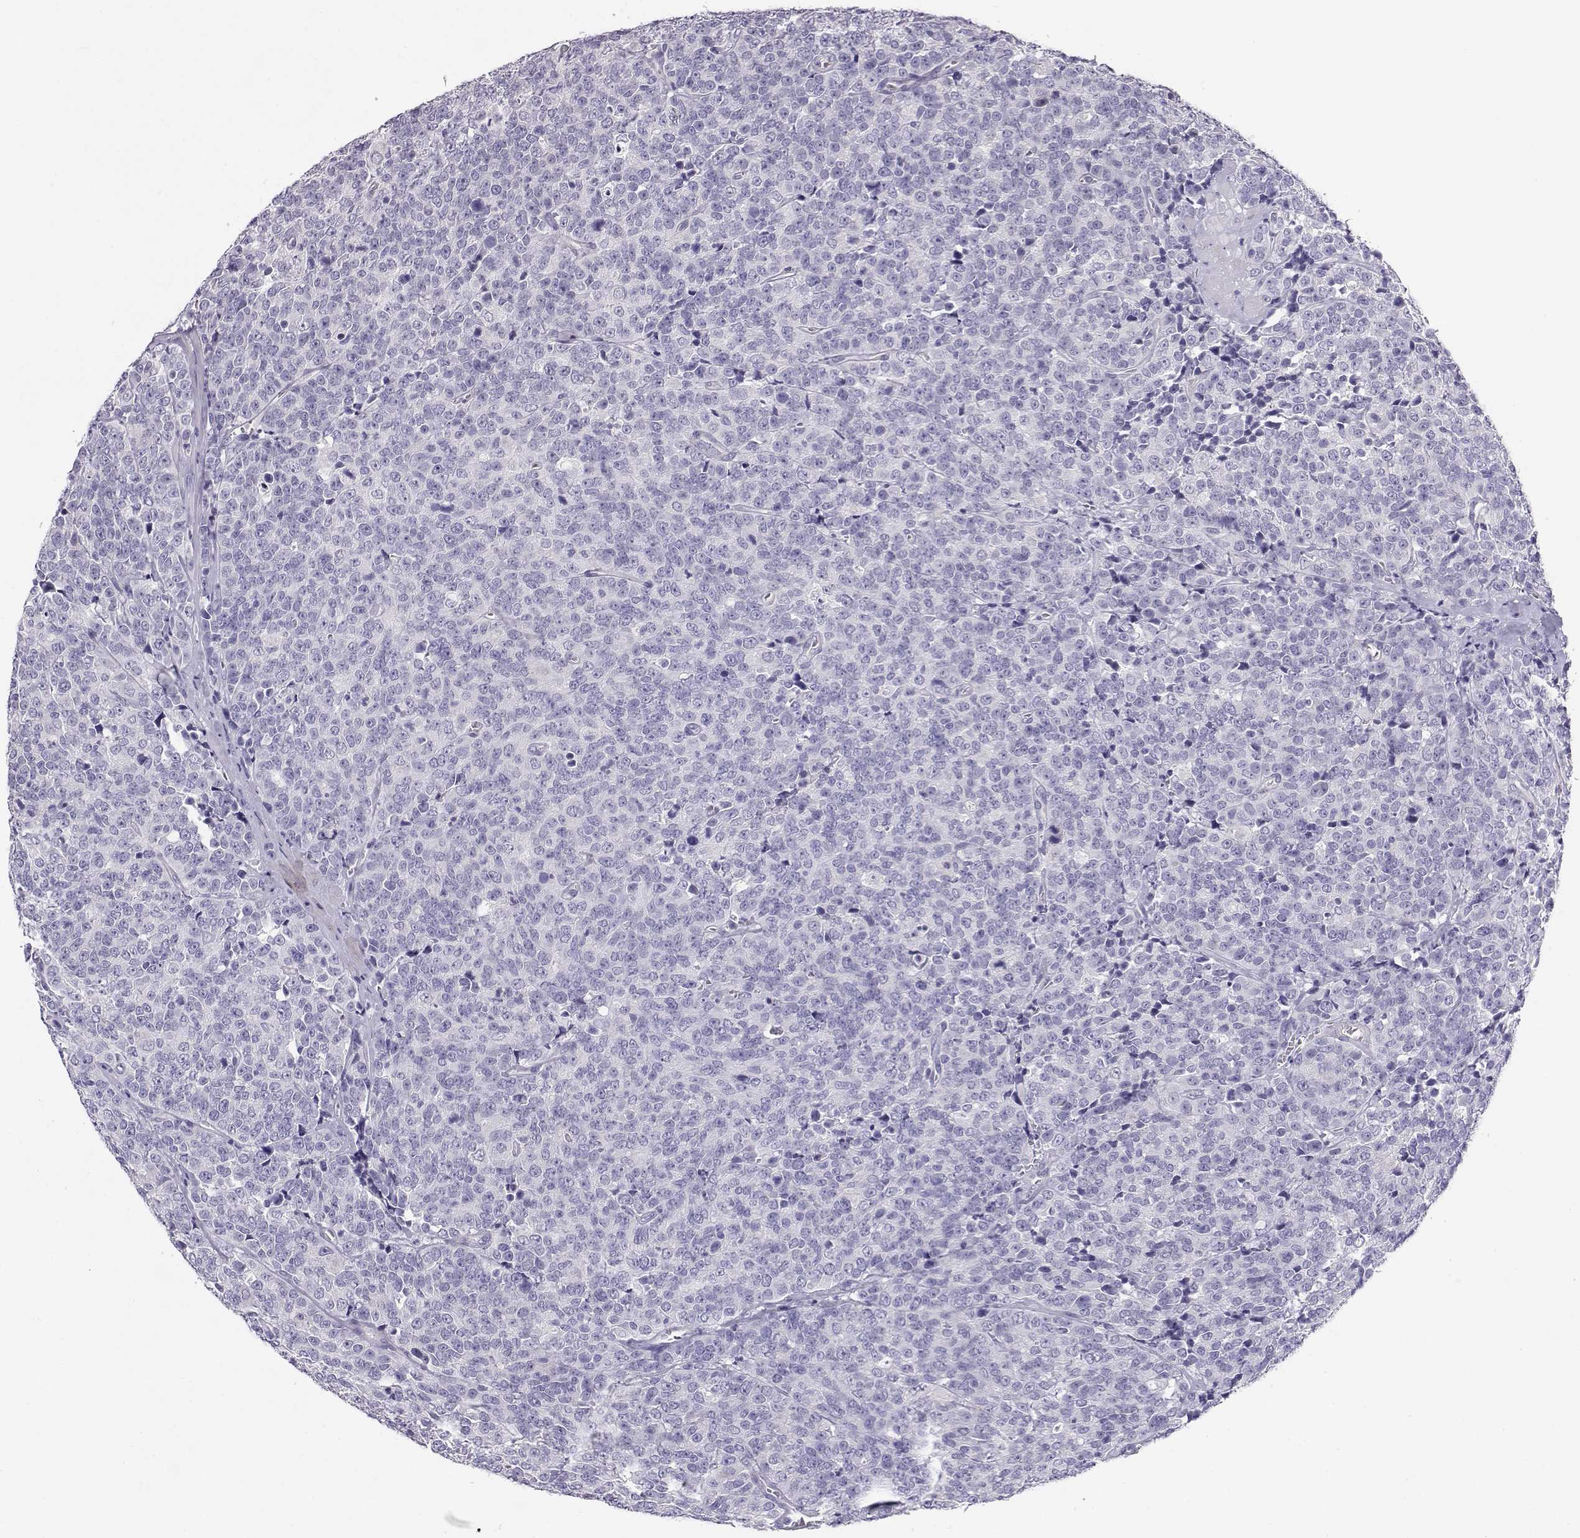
{"staining": {"intensity": "negative", "quantity": "none", "location": "none"}, "tissue": "prostate cancer", "cell_type": "Tumor cells", "image_type": "cancer", "snomed": [{"axis": "morphology", "description": "Adenocarcinoma, NOS"}, {"axis": "topography", "description": "Prostate"}], "caption": "Human prostate adenocarcinoma stained for a protein using immunohistochemistry shows no staining in tumor cells.", "gene": "ENDOU", "patient": {"sex": "male", "age": 67}}